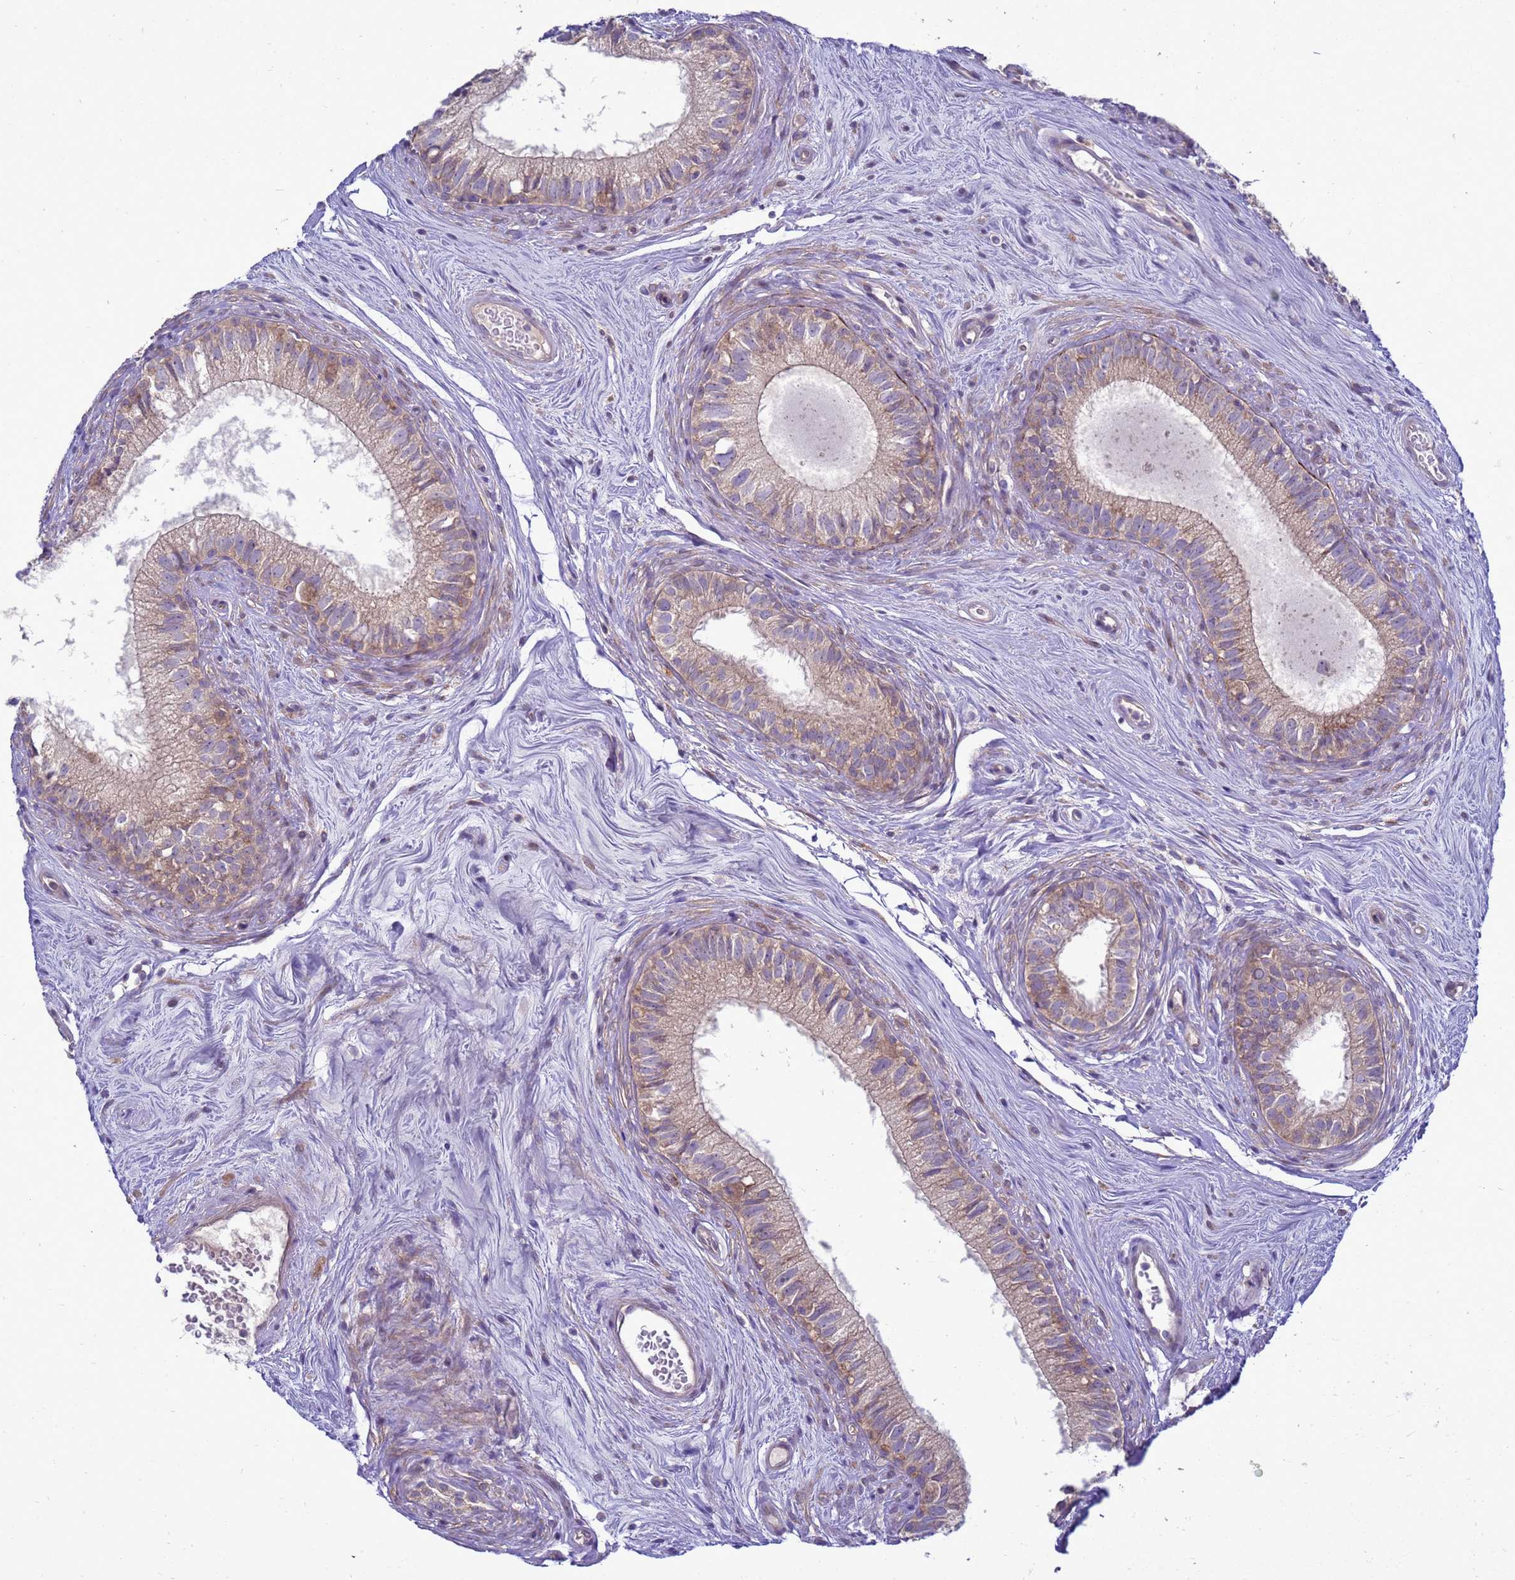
{"staining": {"intensity": "weak", "quantity": ">75%", "location": "cytoplasmic/membranous"}, "tissue": "epididymis", "cell_type": "Glandular cells", "image_type": "normal", "snomed": [{"axis": "morphology", "description": "Normal tissue, NOS"}, {"axis": "topography", "description": "Epididymis"}], "caption": "A histopathology image of epididymis stained for a protein reveals weak cytoplasmic/membranous brown staining in glandular cells. The staining is performed using DAB (3,3'-diaminobenzidine) brown chromogen to label protein expression. The nuclei are counter-stained blue using hematoxylin.", "gene": "MON1B", "patient": {"sex": "male", "age": 71}}